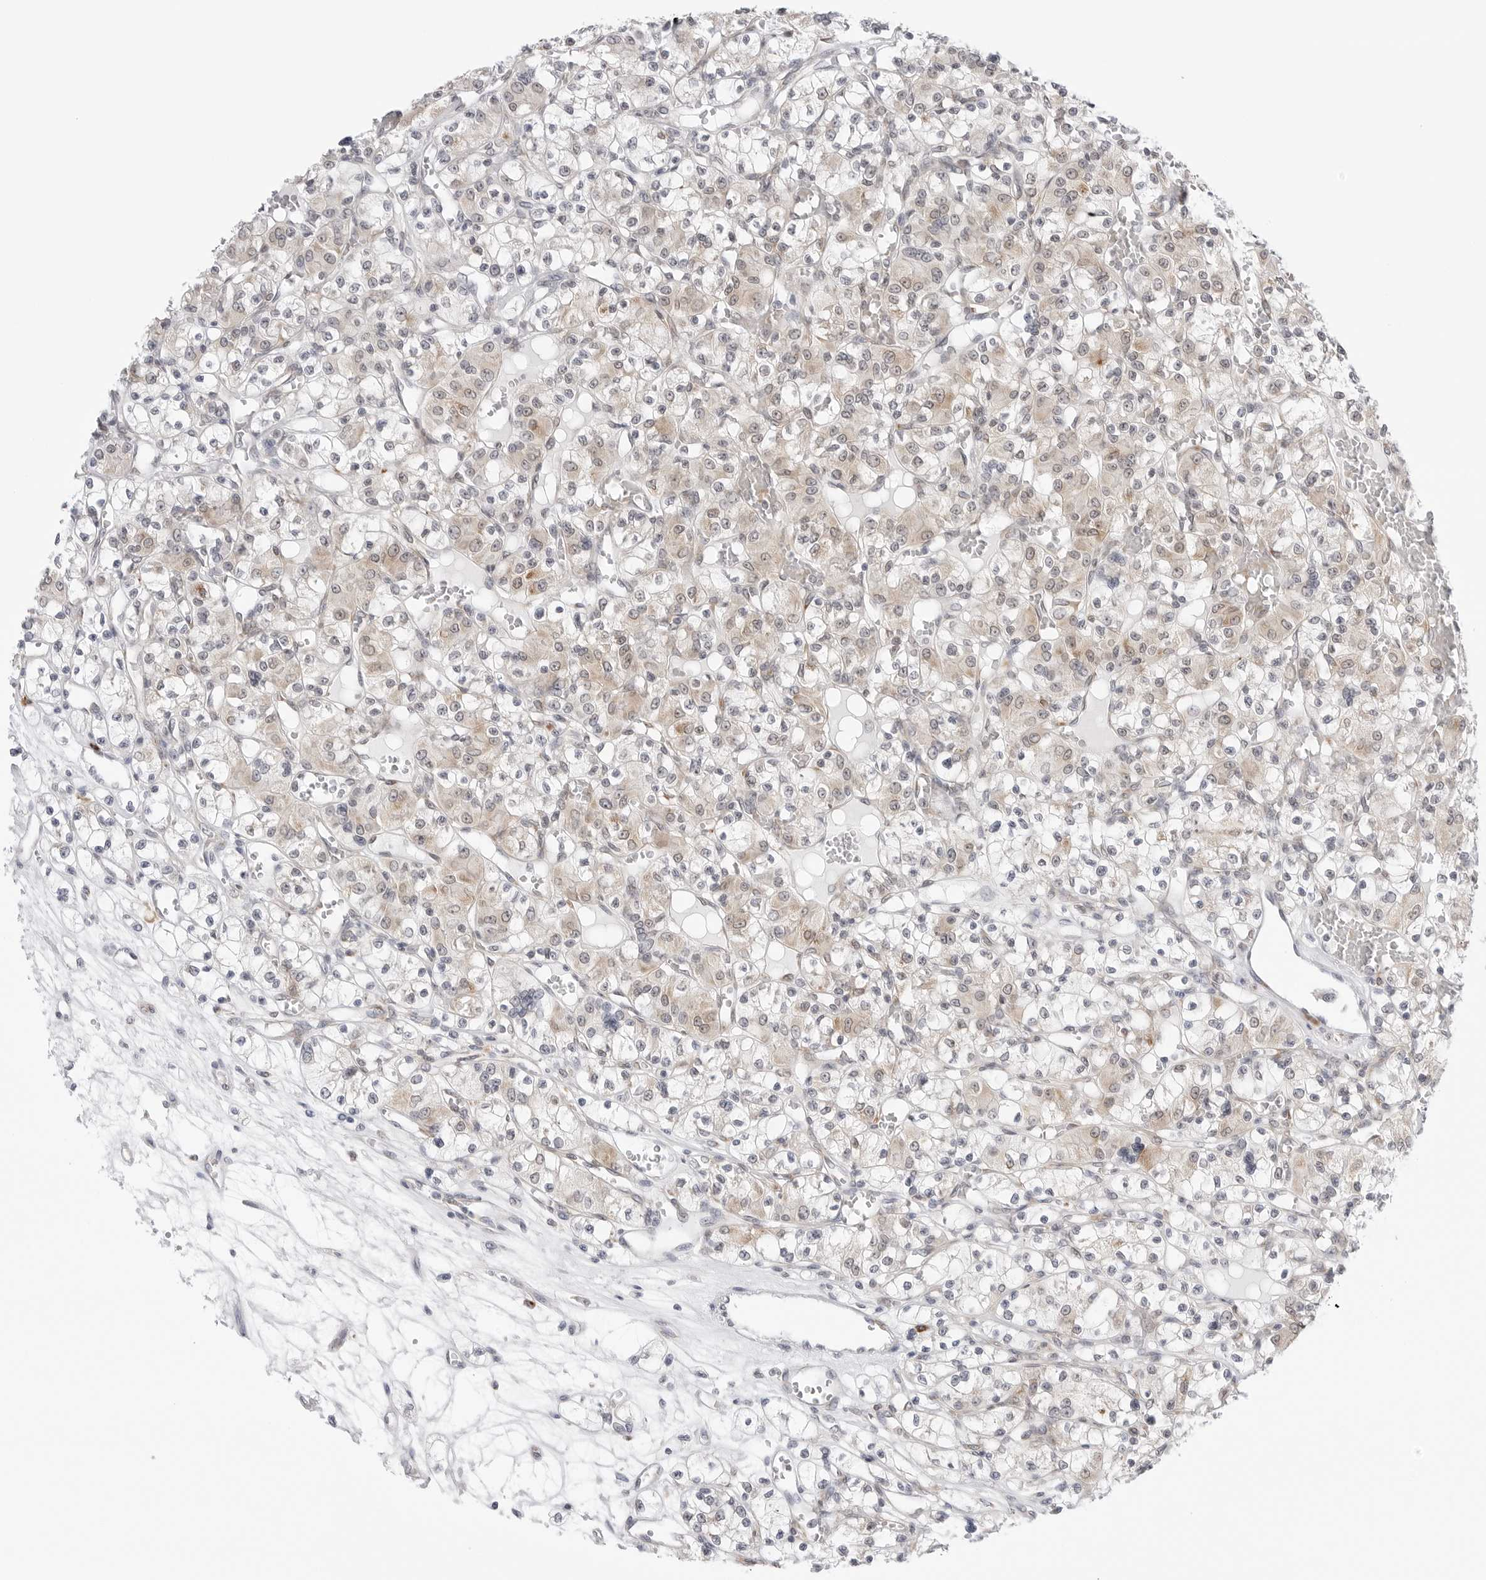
{"staining": {"intensity": "weak", "quantity": "25%-75%", "location": "cytoplasmic/membranous"}, "tissue": "renal cancer", "cell_type": "Tumor cells", "image_type": "cancer", "snomed": [{"axis": "morphology", "description": "Adenocarcinoma, NOS"}, {"axis": "topography", "description": "Kidney"}], "caption": "IHC photomicrograph of neoplastic tissue: renal cancer (adenocarcinoma) stained using immunohistochemistry reveals low levels of weak protein expression localized specifically in the cytoplasmic/membranous of tumor cells, appearing as a cytoplasmic/membranous brown color.", "gene": "RPN1", "patient": {"sex": "female", "age": 59}}